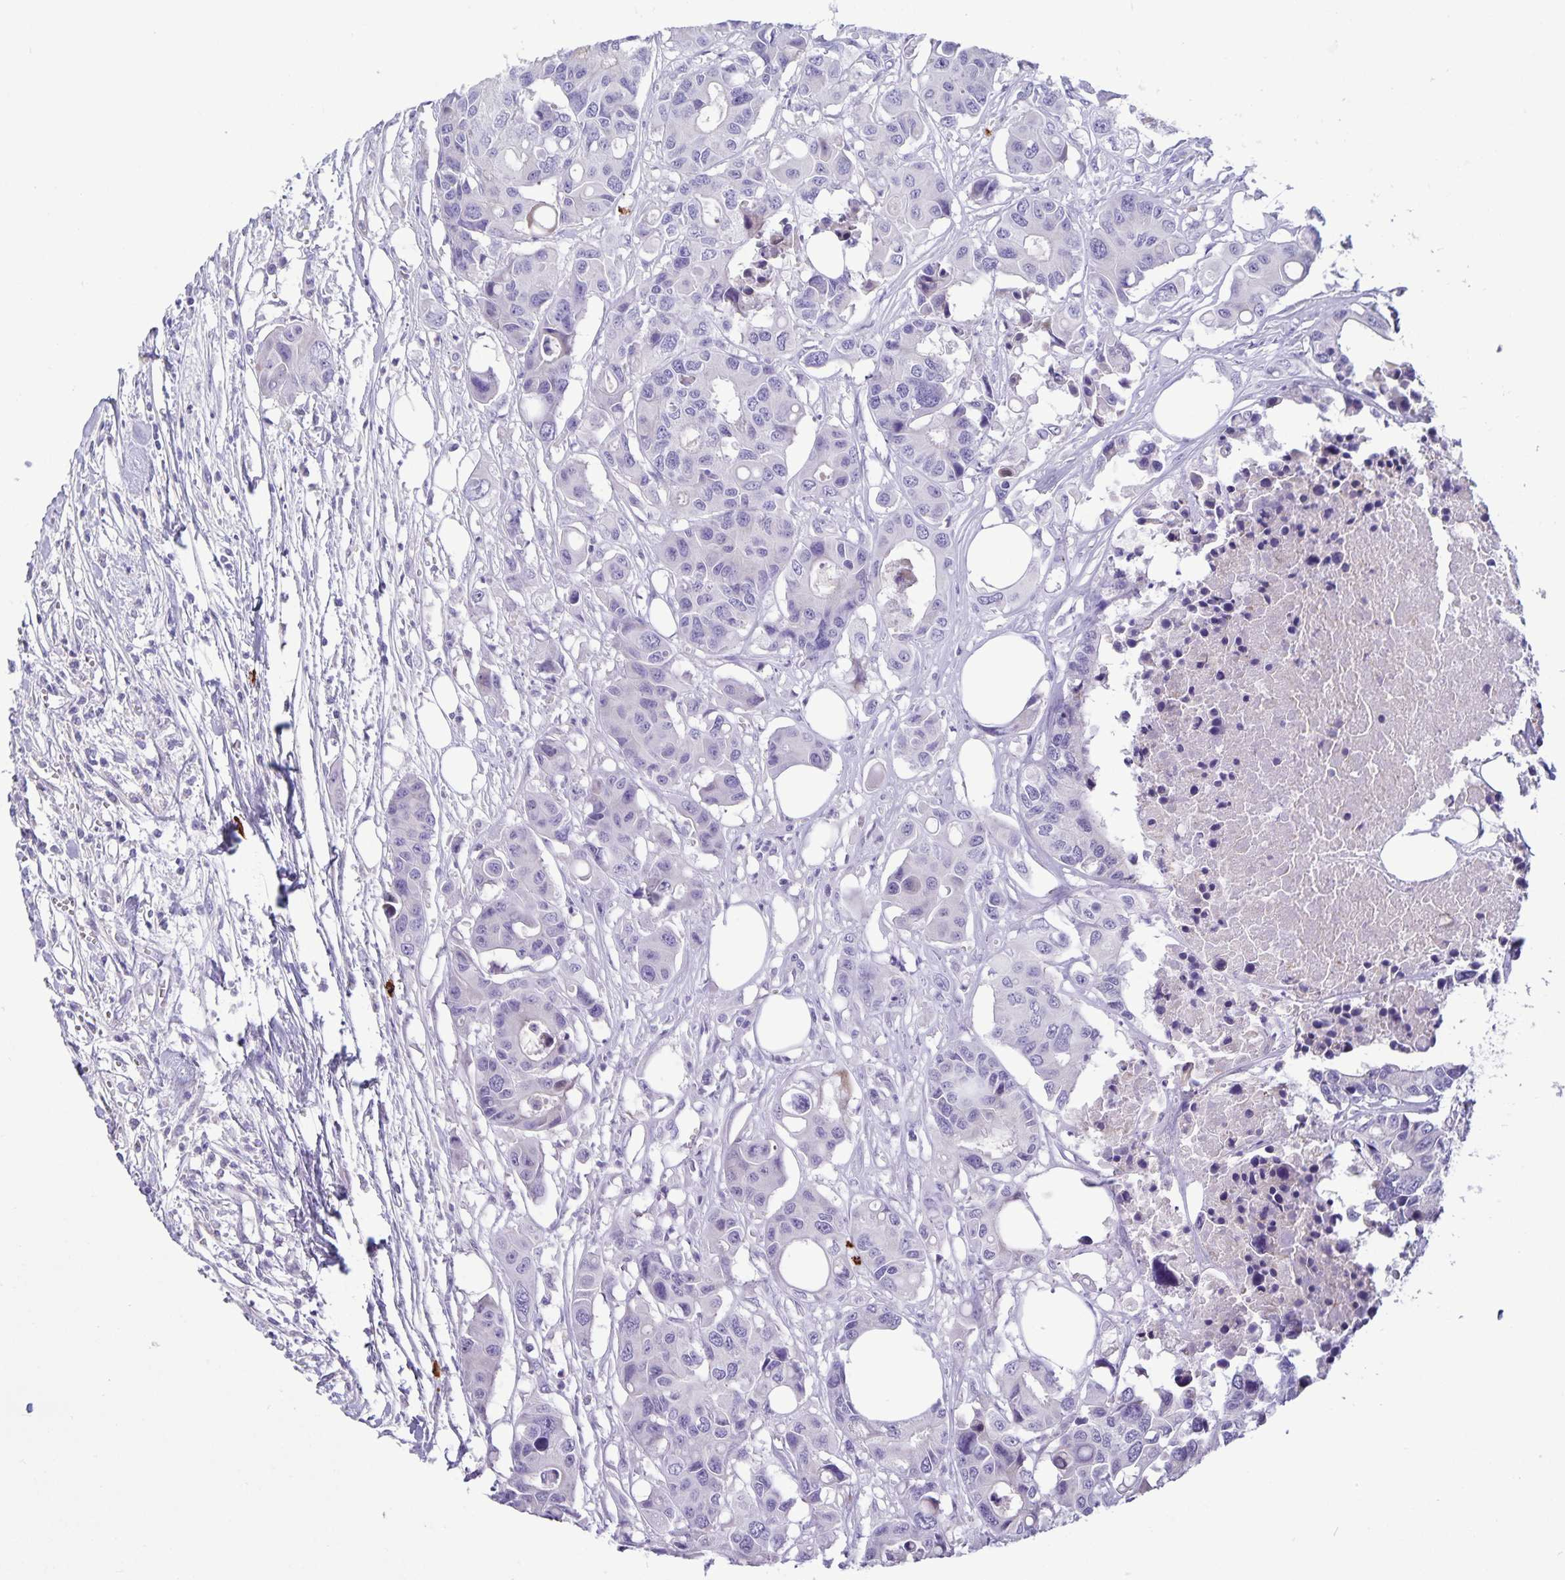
{"staining": {"intensity": "negative", "quantity": "none", "location": "none"}, "tissue": "colorectal cancer", "cell_type": "Tumor cells", "image_type": "cancer", "snomed": [{"axis": "morphology", "description": "Adenocarcinoma, NOS"}, {"axis": "topography", "description": "Colon"}], "caption": "Colorectal adenocarcinoma stained for a protein using immunohistochemistry (IHC) displays no staining tumor cells.", "gene": "IBTK", "patient": {"sex": "male", "age": 77}}